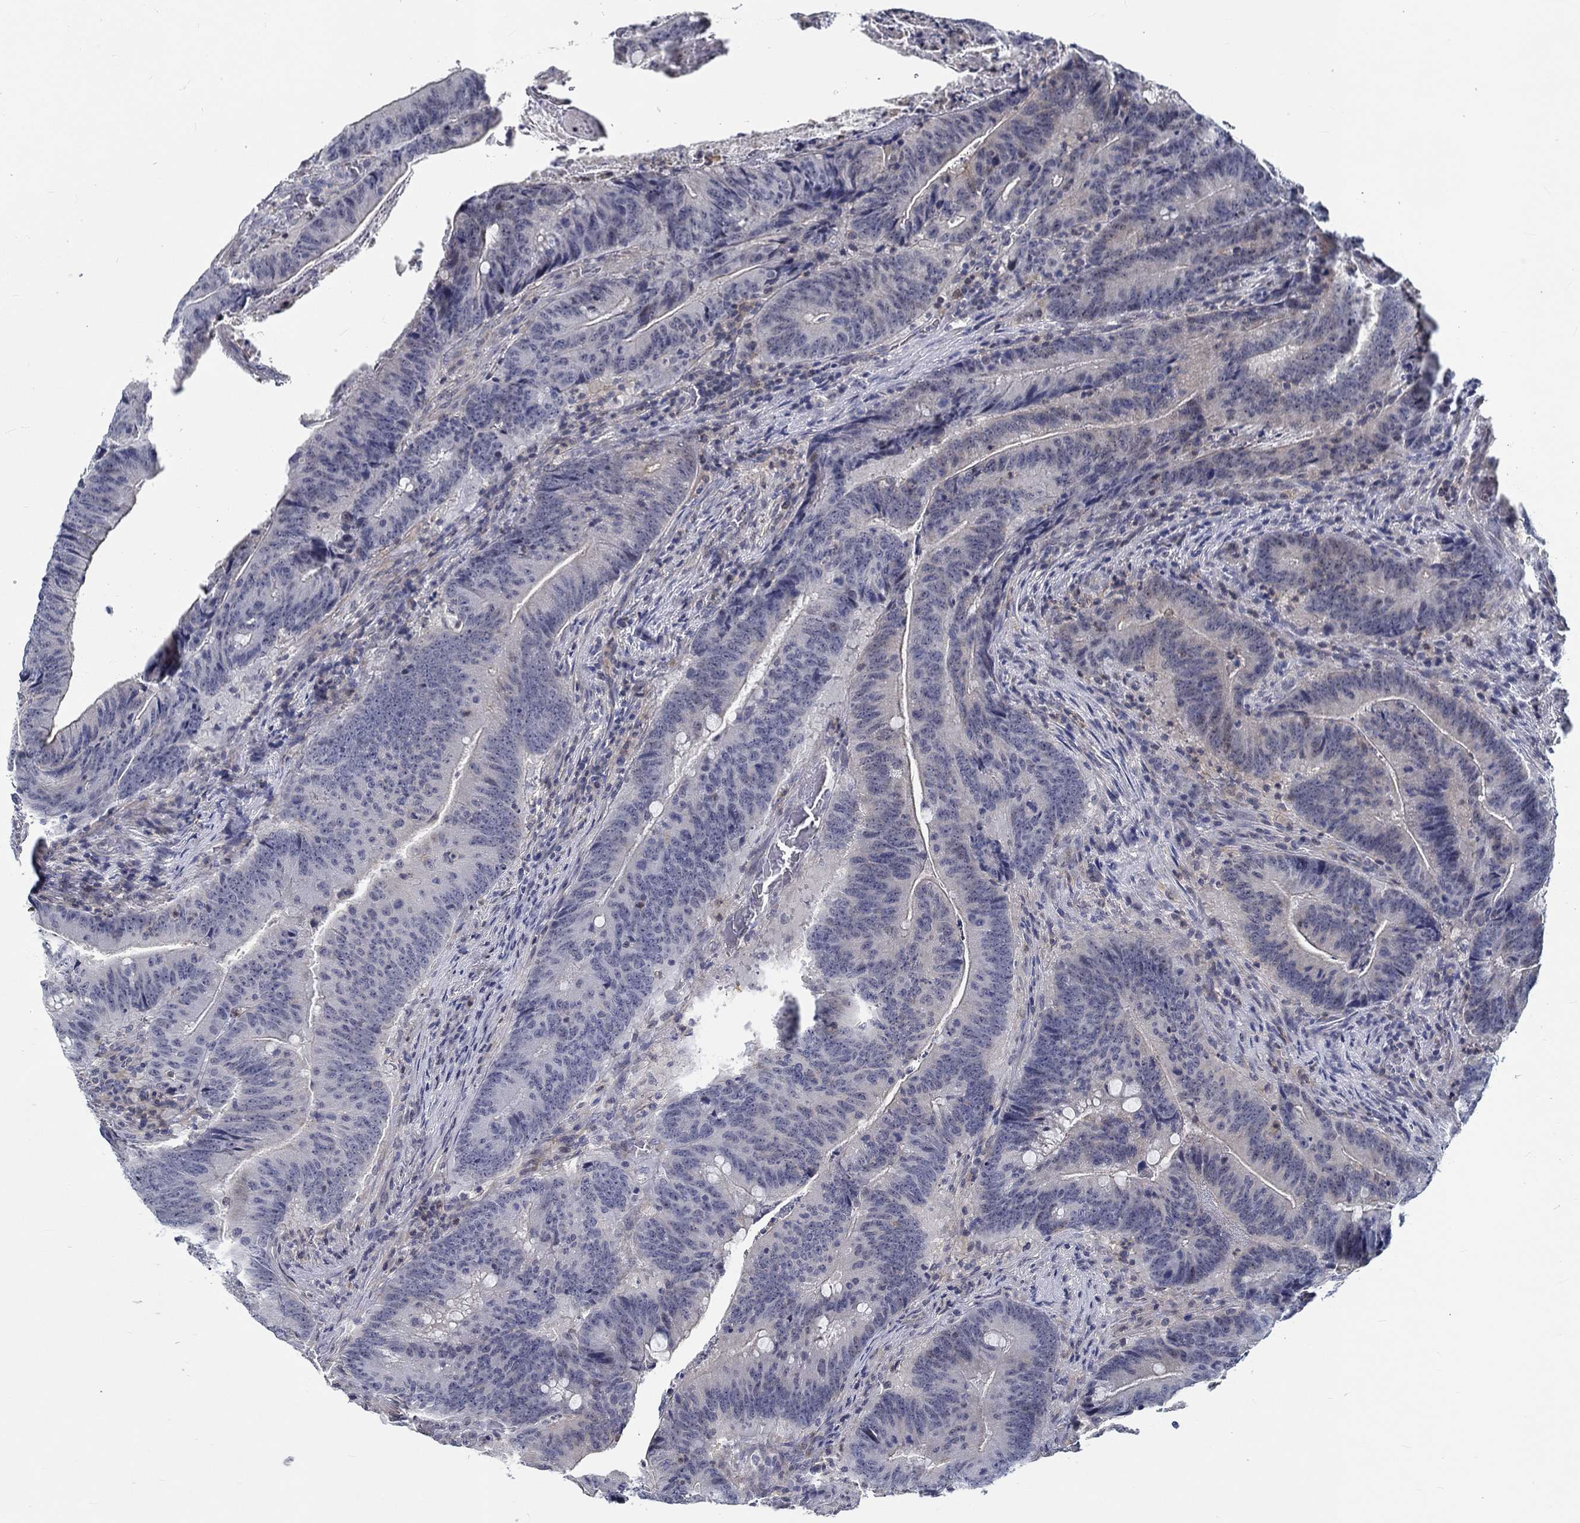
{"staining": {"intensity": "negative", "quantity": "none", "location": "none"}, "tissue": "colorectal cancer", "cell_type": "Tumor cells", "image_type": "cancer", "snomed": [{"axis": "morphology", "description": "Adenocarcinoma, NOS"}, {"axis": "topography", "description": "Colon"}], "caption": "Adenocarcinoma (colorectal) was stained to show a protein in brown. There is no significant positivity in tumor cells. (DAB IHC with hematoxylin counter stain).", "gene": "MYBPC1", "patient": {"sex": "female", "age": 87}}